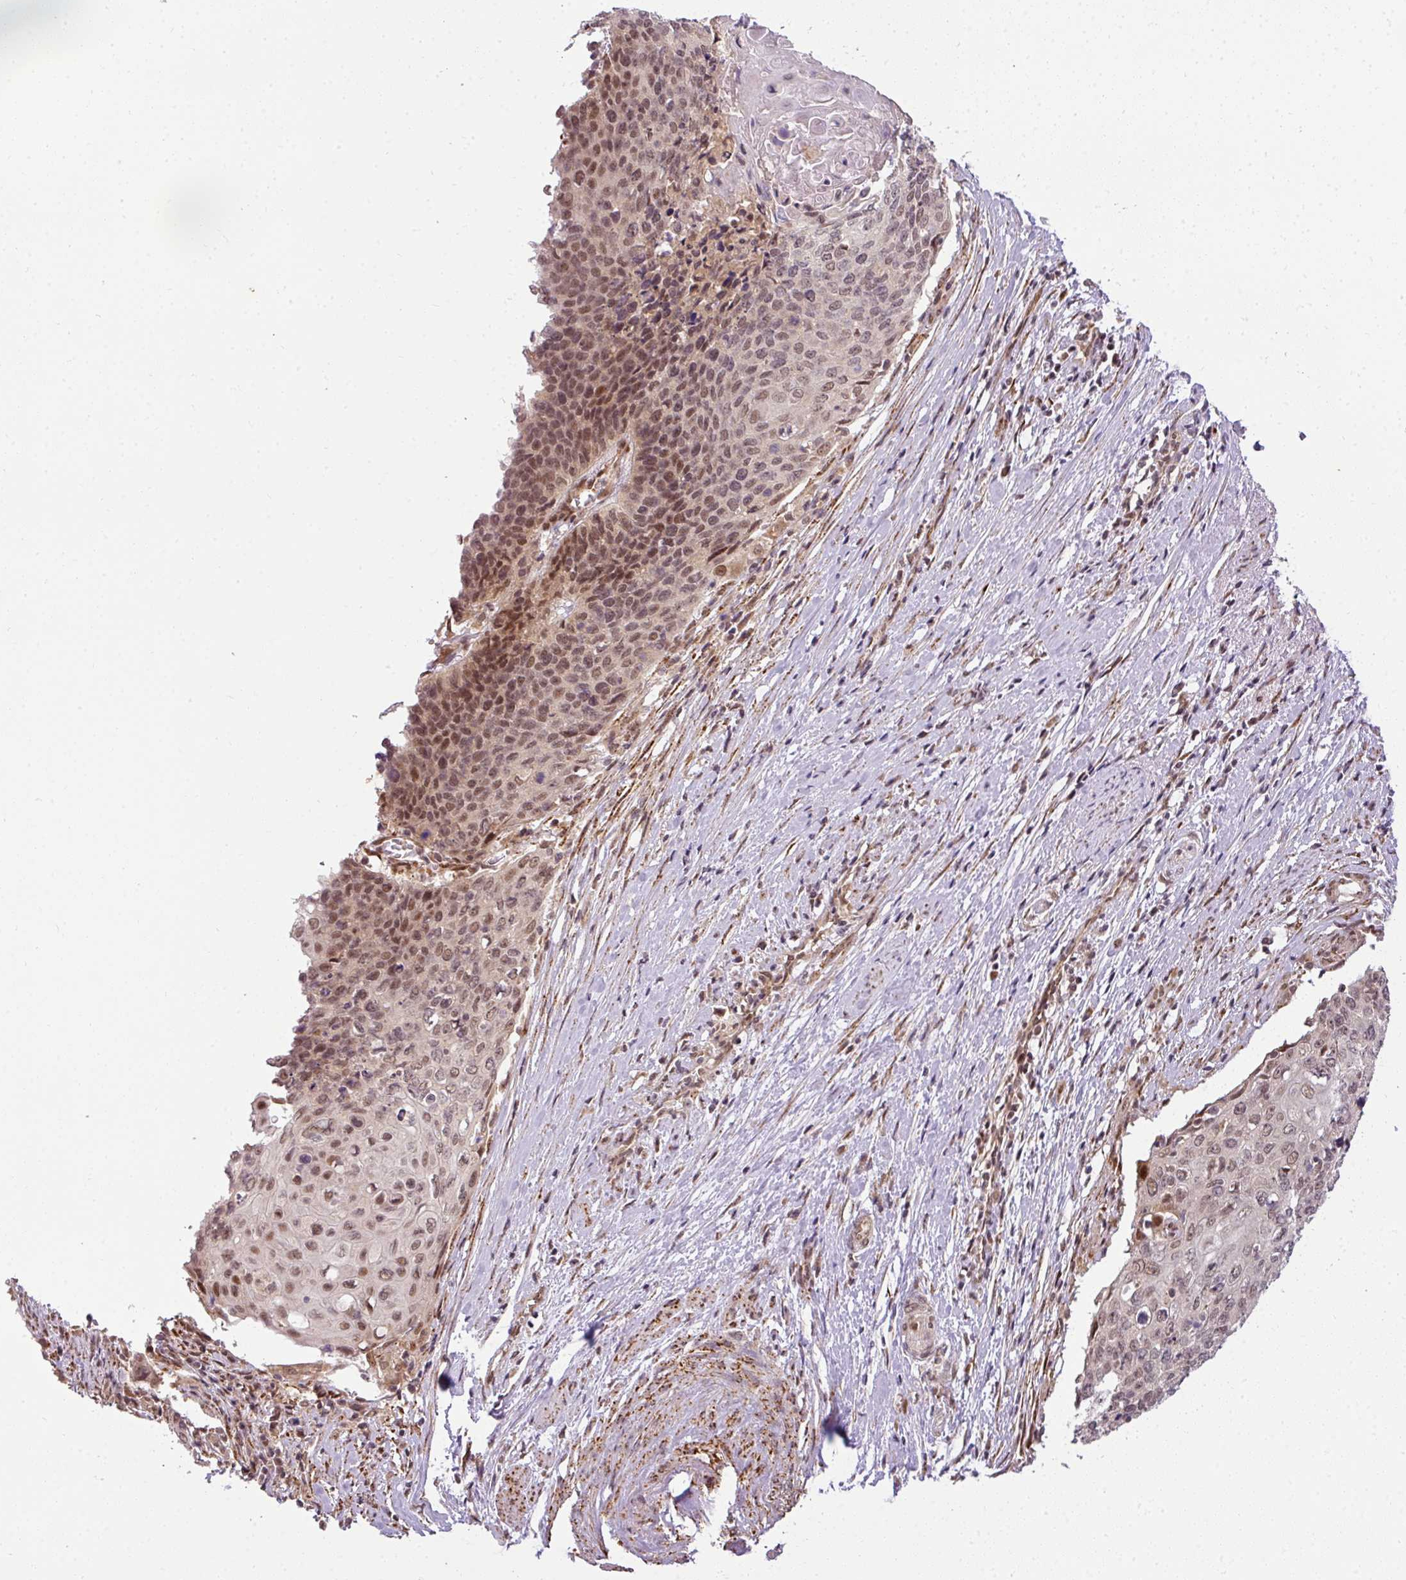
{"staining": {"intensity": "moderate", "quantity": ">75%", "location": "nuclear"}, "tissue": "cervical cancer", "cell_type": "Tumor cells", "image_type": "cancer", "snomed": [{"axis": "morphology", "description": "Squamous cell carcinoma, NOS"}, {"axis": "topography", "description": "Cervix"}], "caption": "Immunohistochemistry photomicrograph of human cervical cancer stained for a protein (brown), which demonstrates medium levels of moderate nuclear staining in about >75% of tumor cells.", "gene": "C1orf226", "patient": {"sex": "female", "age": 39}}